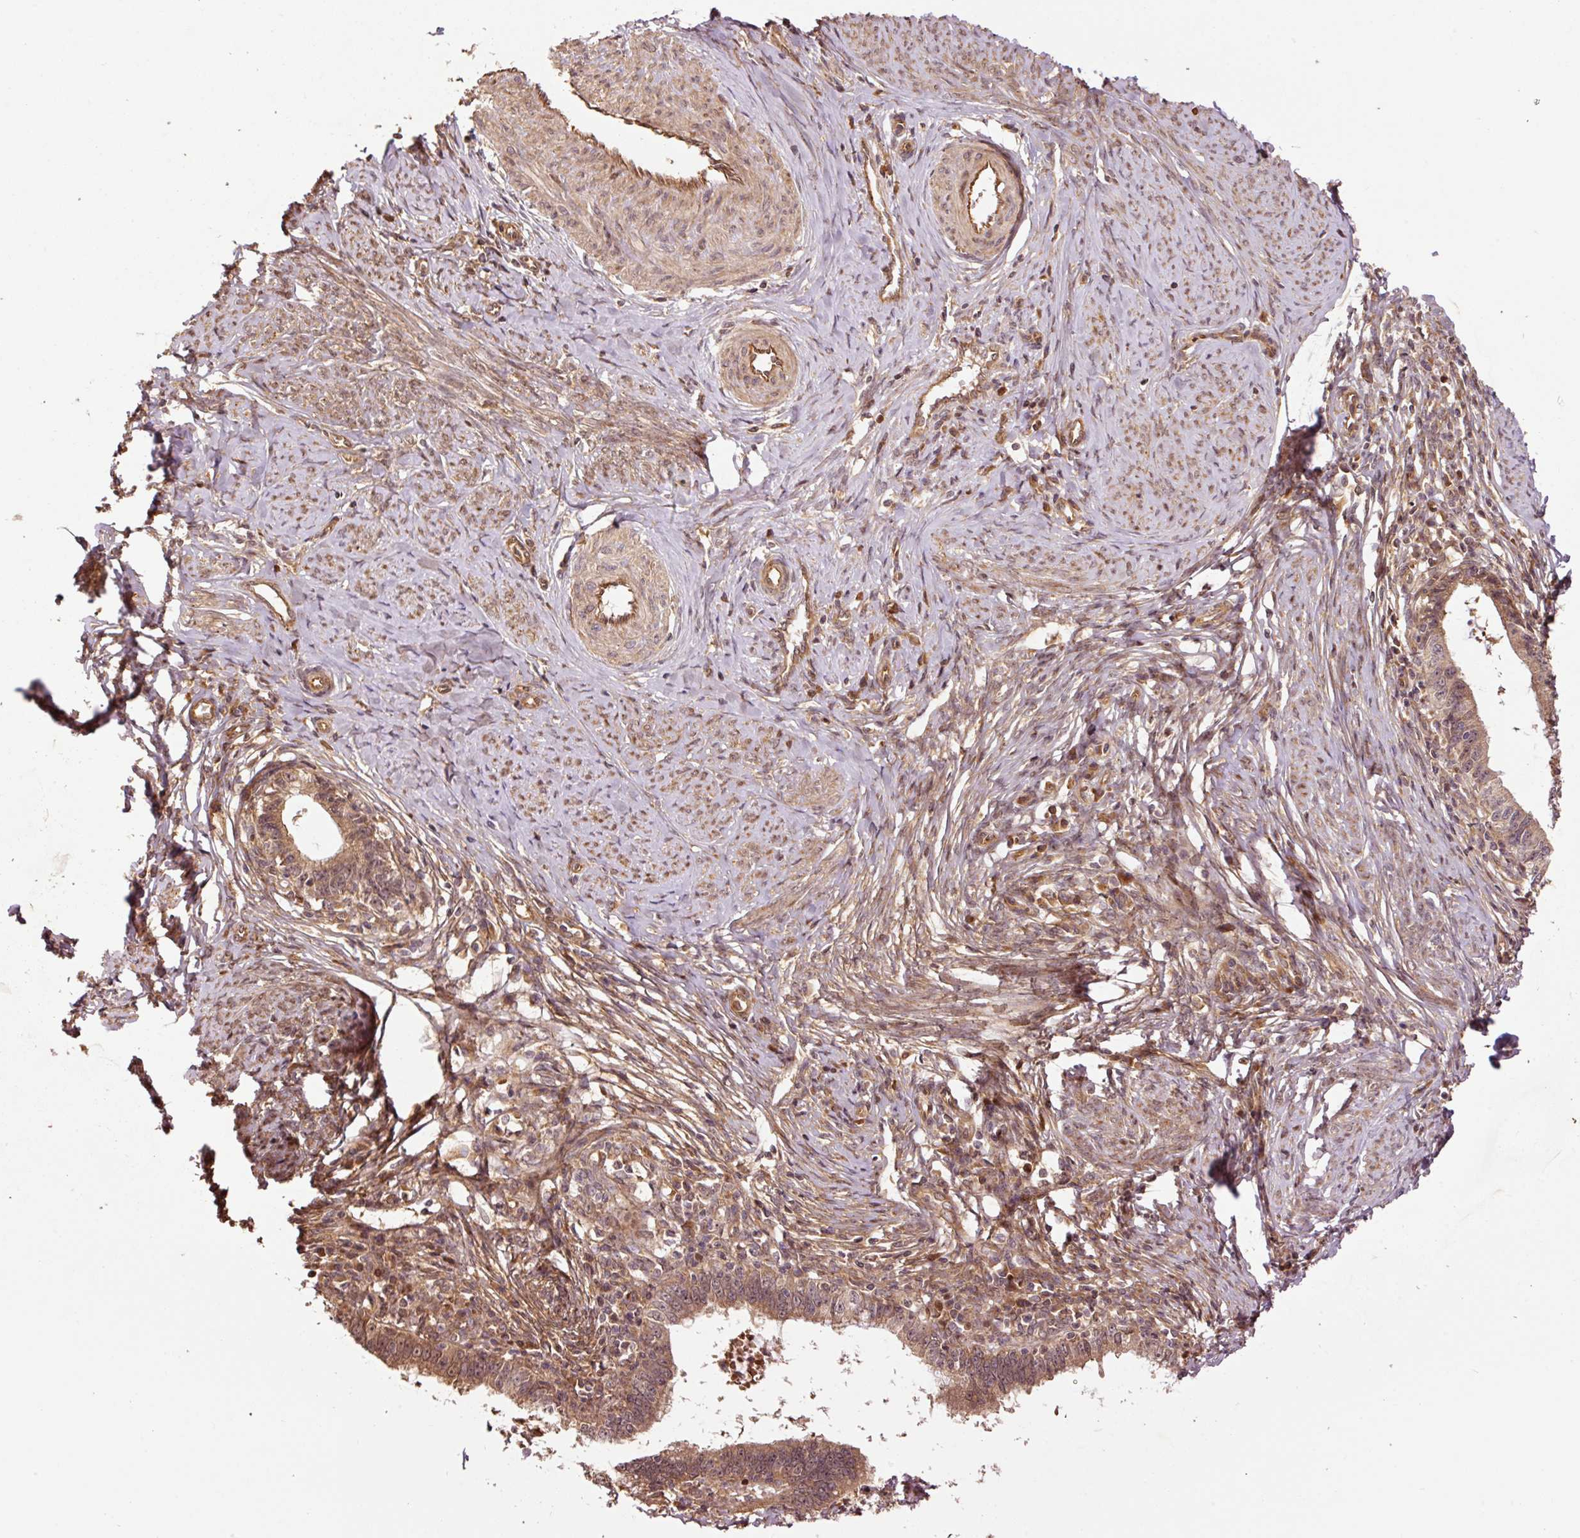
{"staining": {"intensity": "moderate", "quantity": ">75%", "location": "cytoplasmic/membranous,nuclear"}, "tissue": "cervical cancer", "cell_type": "Tumor cells", "image_type": "cancer", "snomed": [{"axis": "morphology", "description": "Adenocarcinoma, NOS"}, {"axis": "topography", "description": "Cervix"}], "caption": "Moderate cytoplasmic/membranous and nuclear positivity is seen in about >75% of tumor cells in cervical adenocarcinoma.", "gene": "OXER1", "patient": {"sex": "female", "age": 36}}